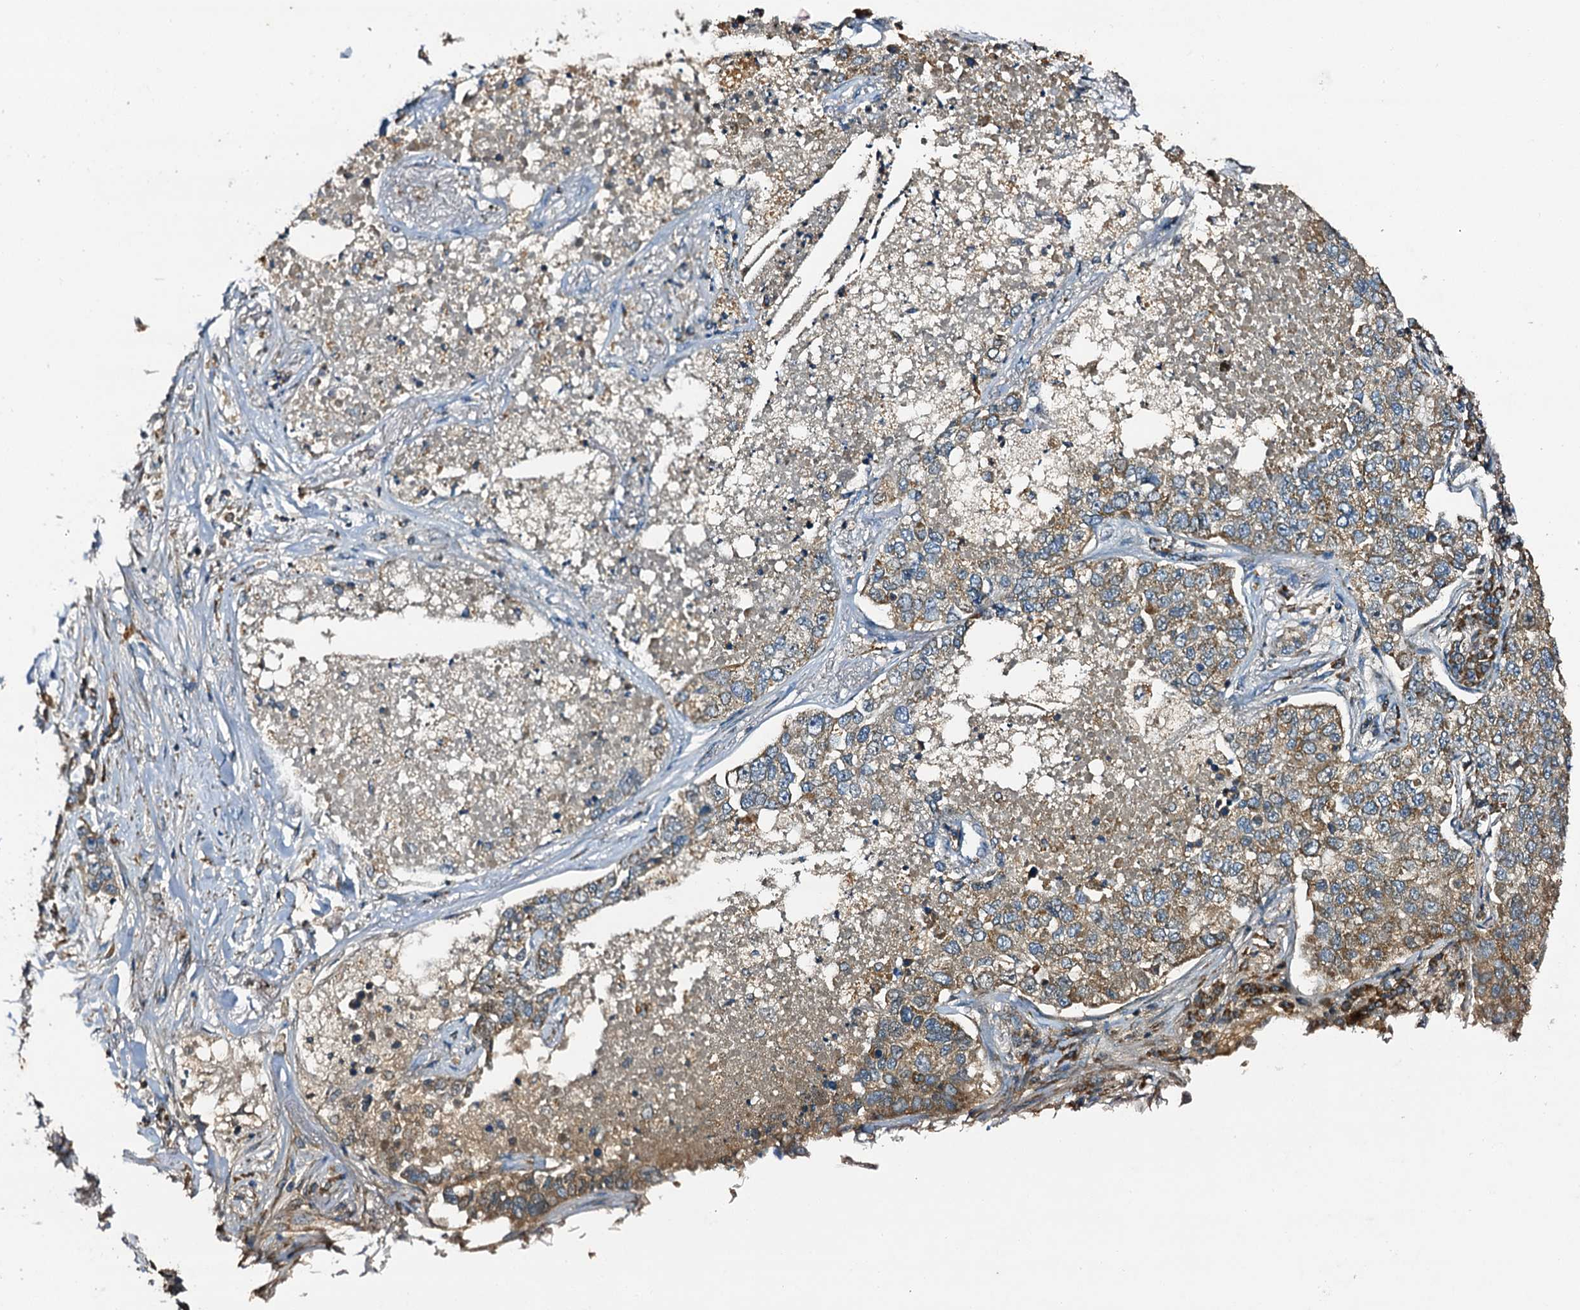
{"staining": {"intensity": "moderate", "quantity": ">75%", "location": "cytoplasmic/membranous"}, "tissue": "lung cancer", "cell_type": "Tumor cells", "image_type": "cancer", "snomed": [{"axis": "morphology", "description": "Adenocarcinoma, NOS"}, {"axis": "topography", "description": "Lung"}], "caption": "Adenocarcinoma (lung) stained for a protein (brown) shows moderate cytoplasmic/membranous positive expression in about >75% of tumor cells.", "gene": "NDUFA13", "patient": {"sex": "male", "age": 49}}